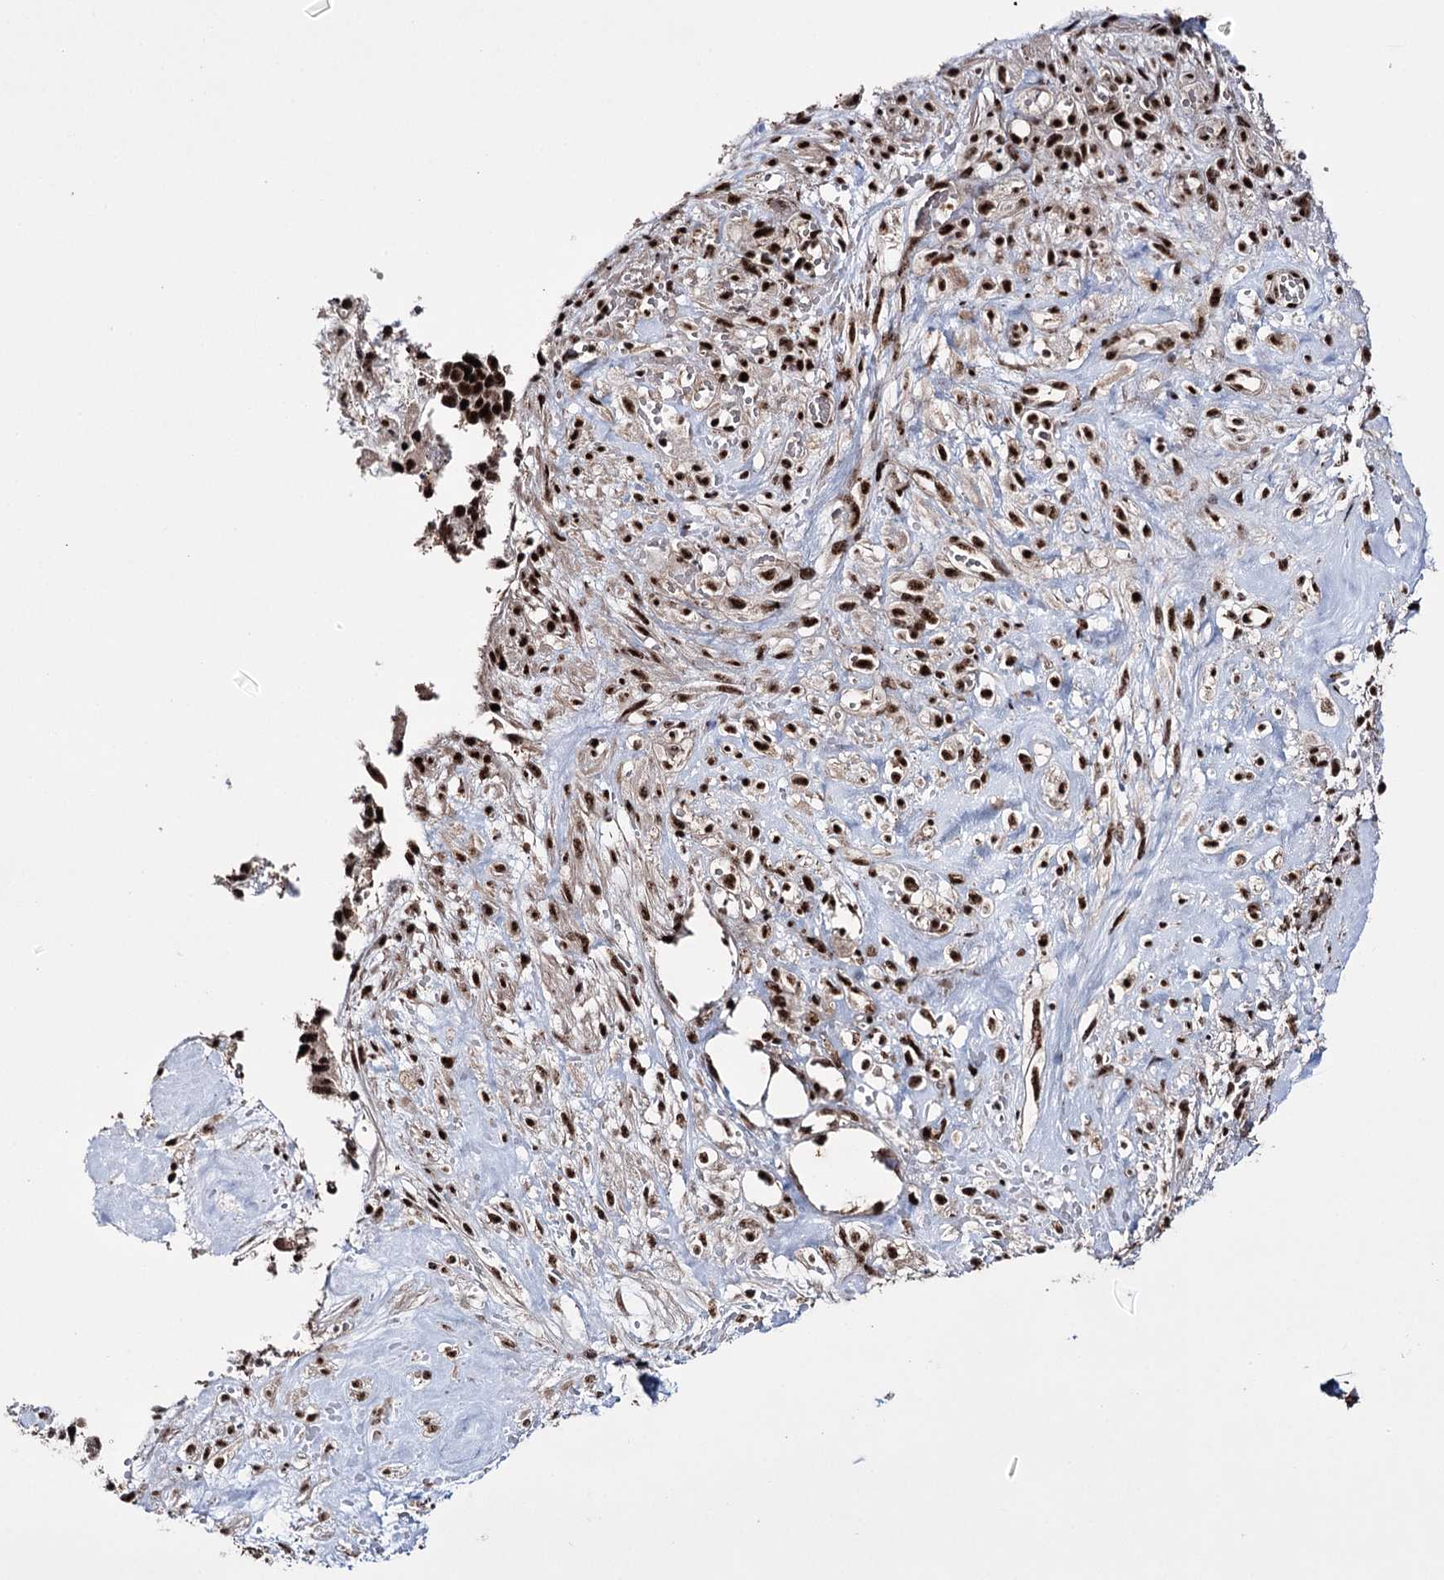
{"staining": {"intensity": "strong", "quantity": ">75%", "location": "nuclear"}, "tissue": "cervical cancer", "cell_type": "Tumor cells", "image_type": "cancer", "snomed": [{"axis": "morphology", "description": "Squamous cell carcinoma, NOS"}, {"axis": "topography", "description": "Cervix"}], "caption": "Protein expression by immunohistochemistry shows strong nuclear positivity in about >75% of tumor cells in cervical cancer.", "gene": "PRPF40A", "patient": {"sex": "female", "age": 63}}